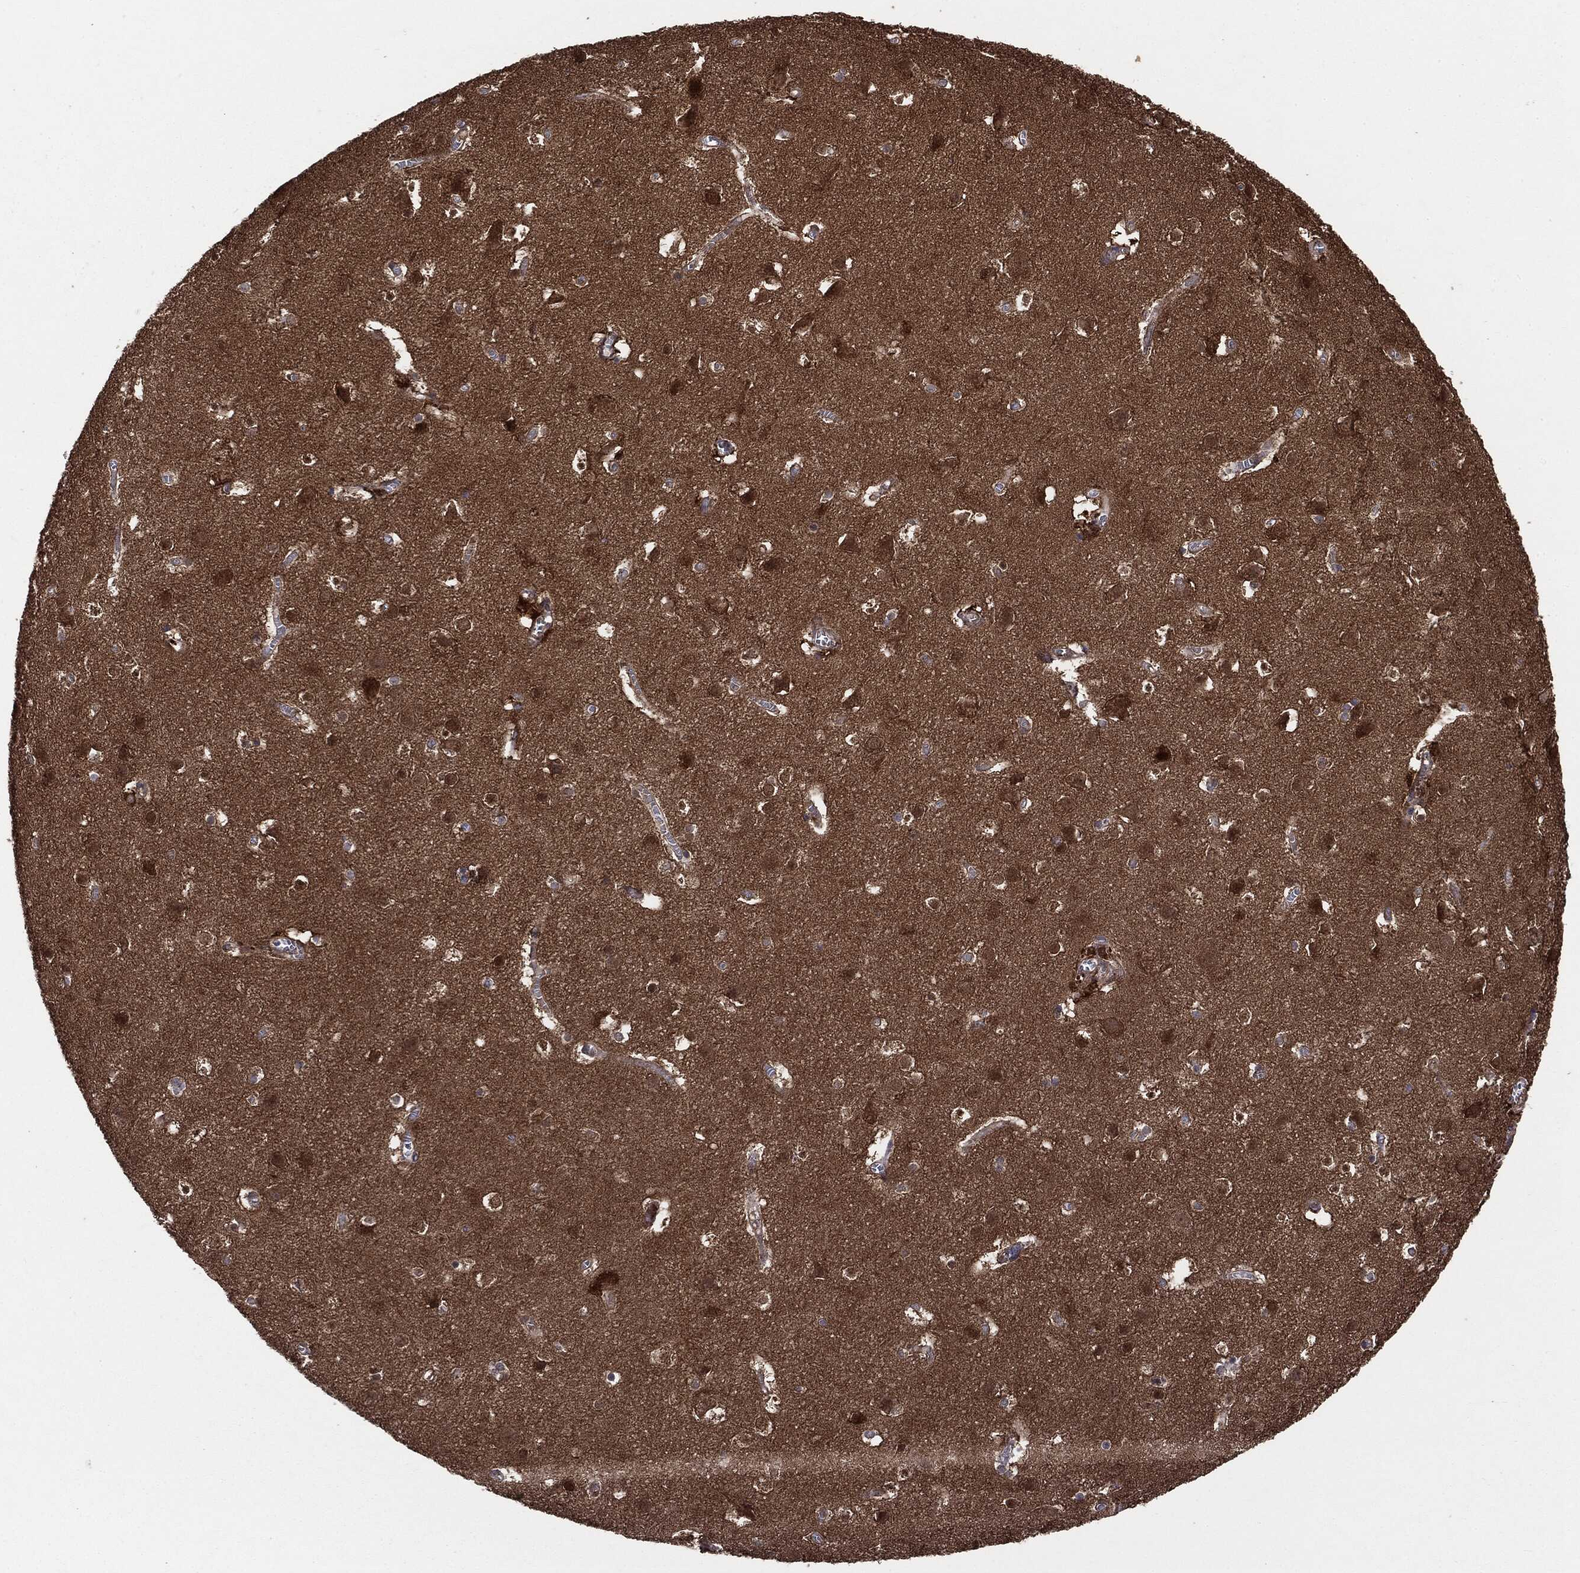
{"staining": {"intensity": "negative", "quantity": "none", "location": "none"}, "tissue": "cerebral cortex", "cell_type": "Endothelial cells", "image_type": "normal", "snomed": [{"axis": "morphology", "description": "Normal tissue, NOS"}, {"axis": "topography", "description": "Cerebral cortex"}], "caption": "A high-resolution image shows immunohistochemistry (IHC) staining of unremarkable cerebral cortex, which shows no significant expression in endothelial cells. The staining is performed using DAB (3,3'-diaminobenzidine) brown chromogen with nuclei counter-stained in using hematoxylin.", "gene": "NME1", "patient": {"sex": "male", "age": 59}}